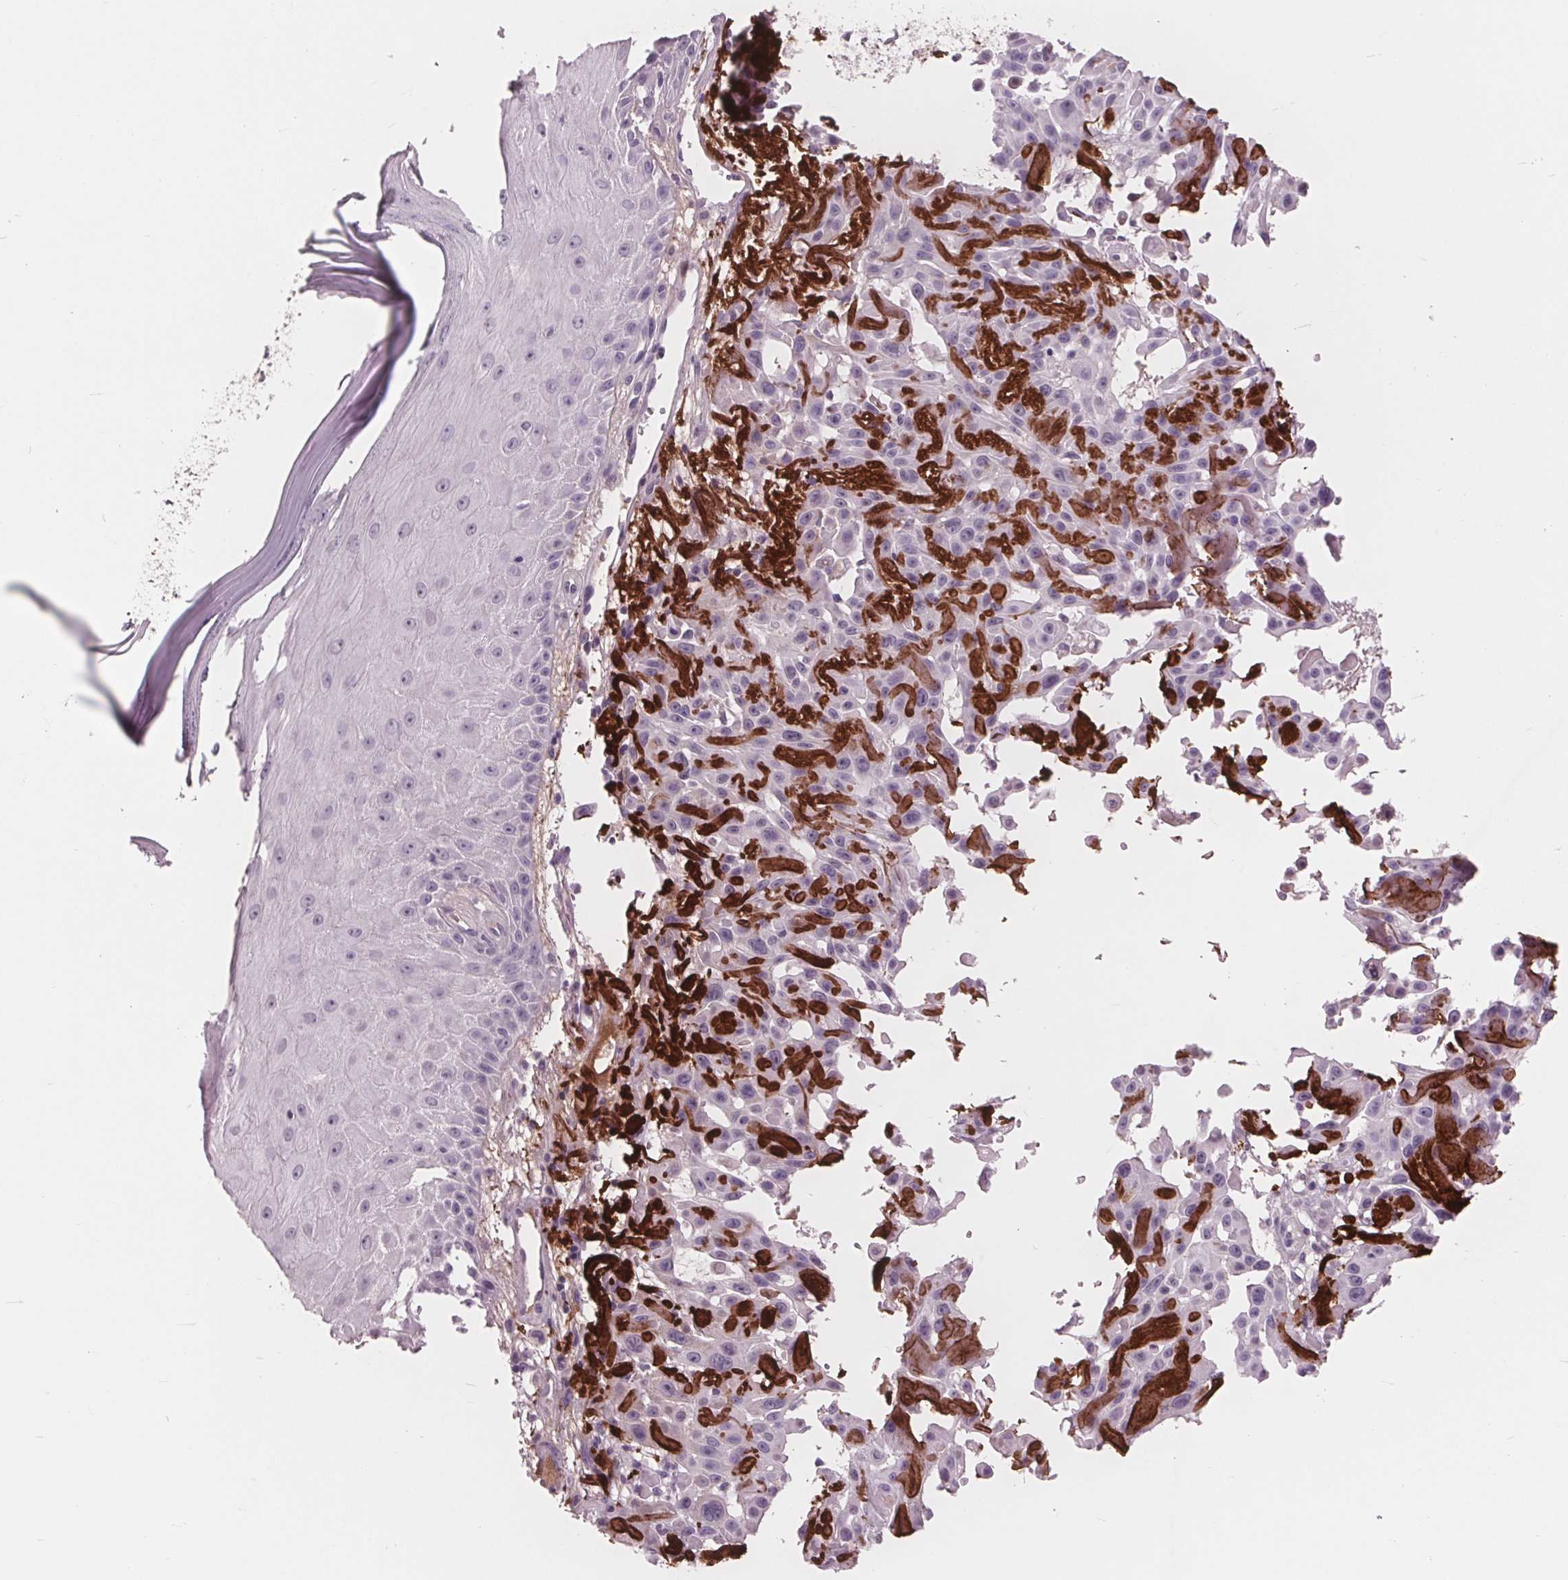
{"staining": {"intensity": "negative", "quantity": "none", "location": "none"}, "tissue": "skin cancer", "cell_type": "Tumor cells", "image_type": "cancer", "snomed": [{"axis": "morphology", "description": "Squamous cell carcinoma, NOS"}, {"axis": "topography", "description": "Skin"}], "caption": "Immunohistochemistry histopathology image of human squamous cell carcinoma (skin) stained for a protein (brown), which demonstrates no positivity in tumor cells. Nuclei are stained in blue.", "gene": "AMBP", "patient": {"sex": "male", "age": 91}}